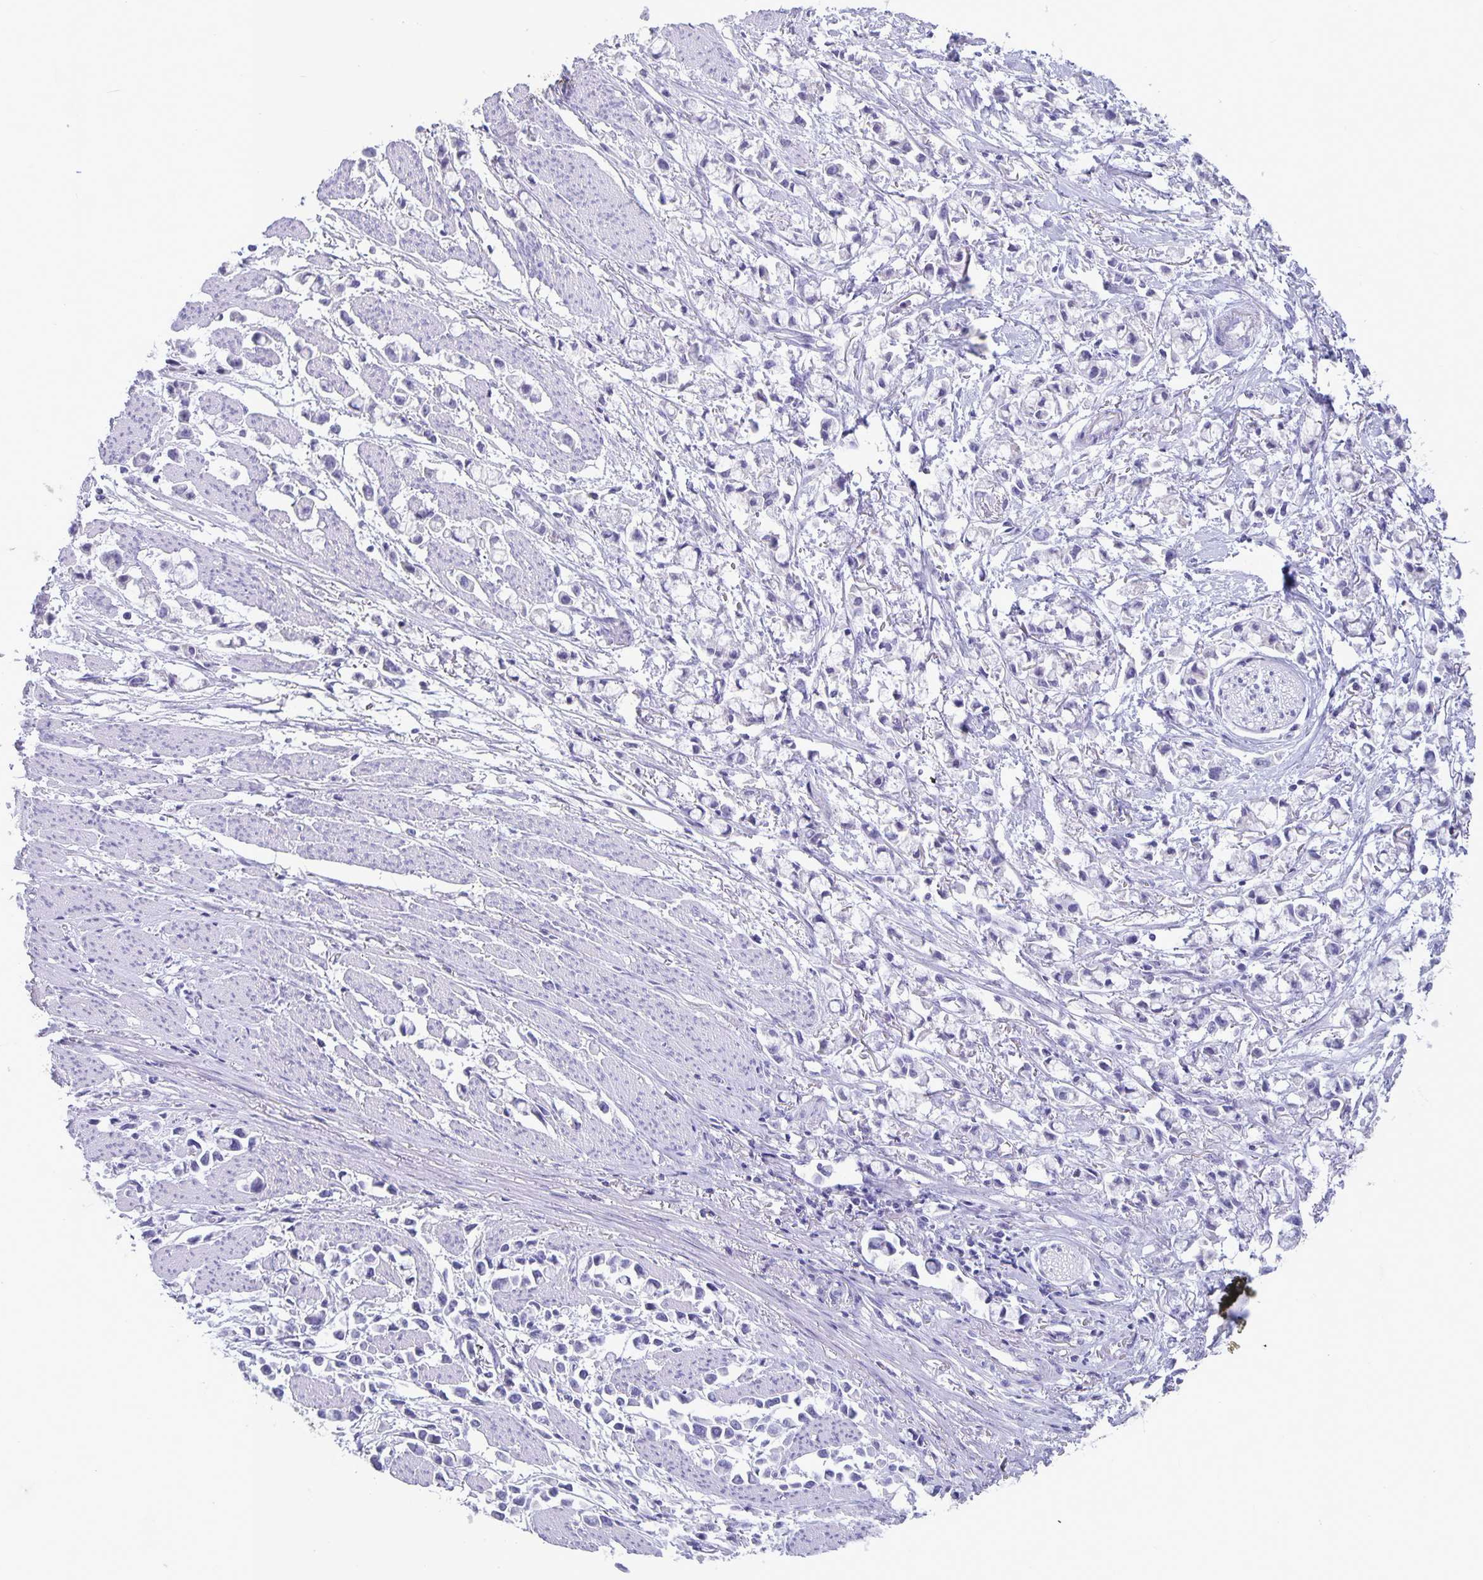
{"staining": {"intensity": "negative", "quantity": "none", "location": "none"}, "tissue": "stomach cancer", "cell_type": "Tumor cells", "image_type": "cancer", "snomed": [{"axis": "morphology", "description": "Adenocarcinoma, NOS"}, {"axis": "topography", "description": "Stomach"}], "caption": "Protein analysis of stomach cancer shows no significant staining in tumor cells. (DAB immunohistochemistry, high magnification).", "gene": "BPIFA3", "patient": {"sex": "female", "age": 81}}